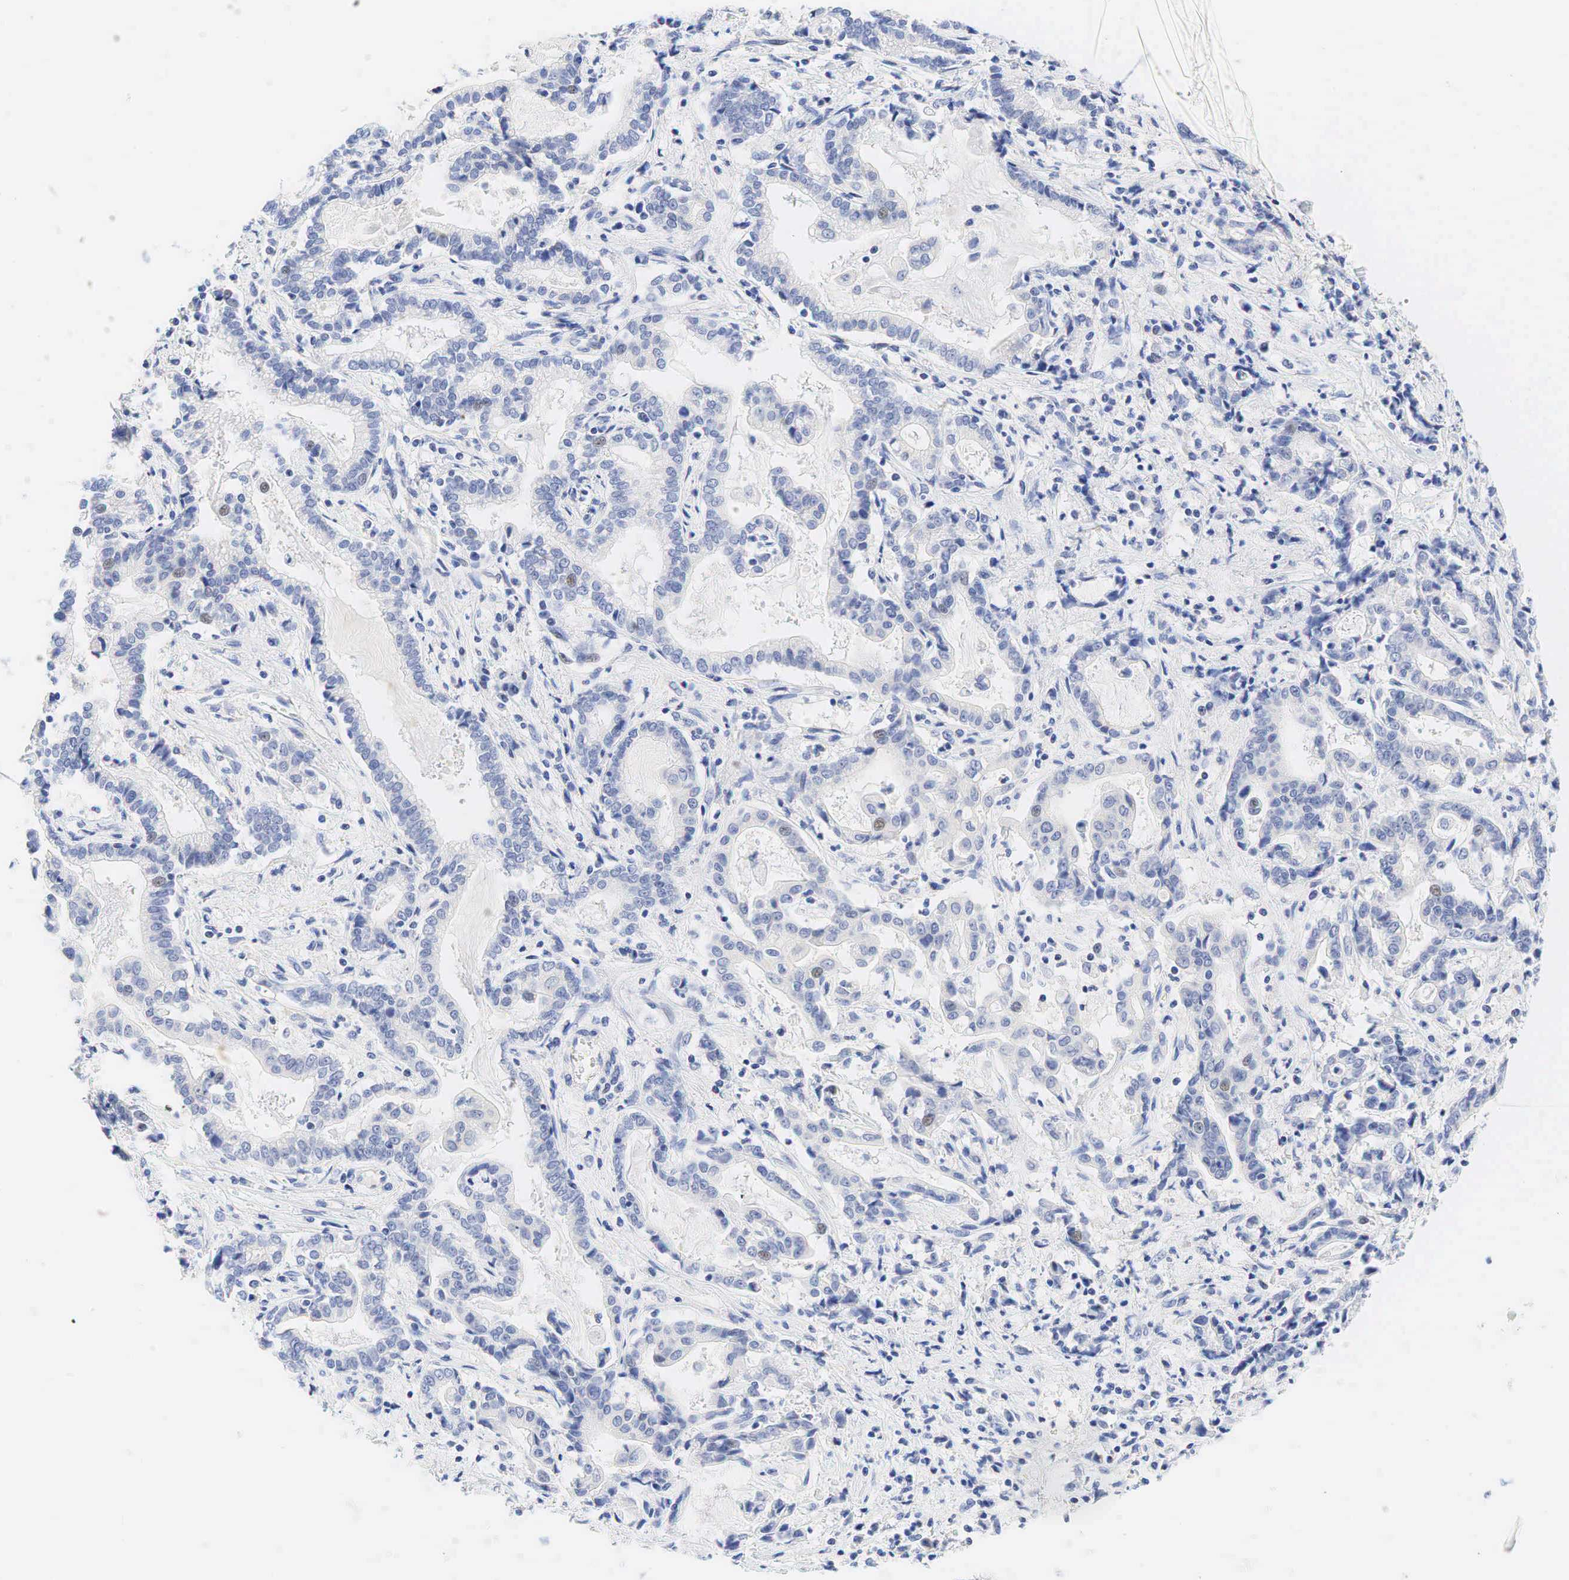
{"staining": {"intensity": "negative", "quantity": "none", "location": "none"}, "tissue": "liver cancer", "cell_type": "Tumor cells", "image_type": "cancer", "snomed": [{"axis": "morphology", "description": "Cholangiocarcinoma"}, {"axis": "topography", "description": "Liver"}], "caption": "The image shows no staining of tumor cells in liver cancer (cholangiocarcinoma).", "gene": "AR", "patient": {"sex": "male", "age": 57}}